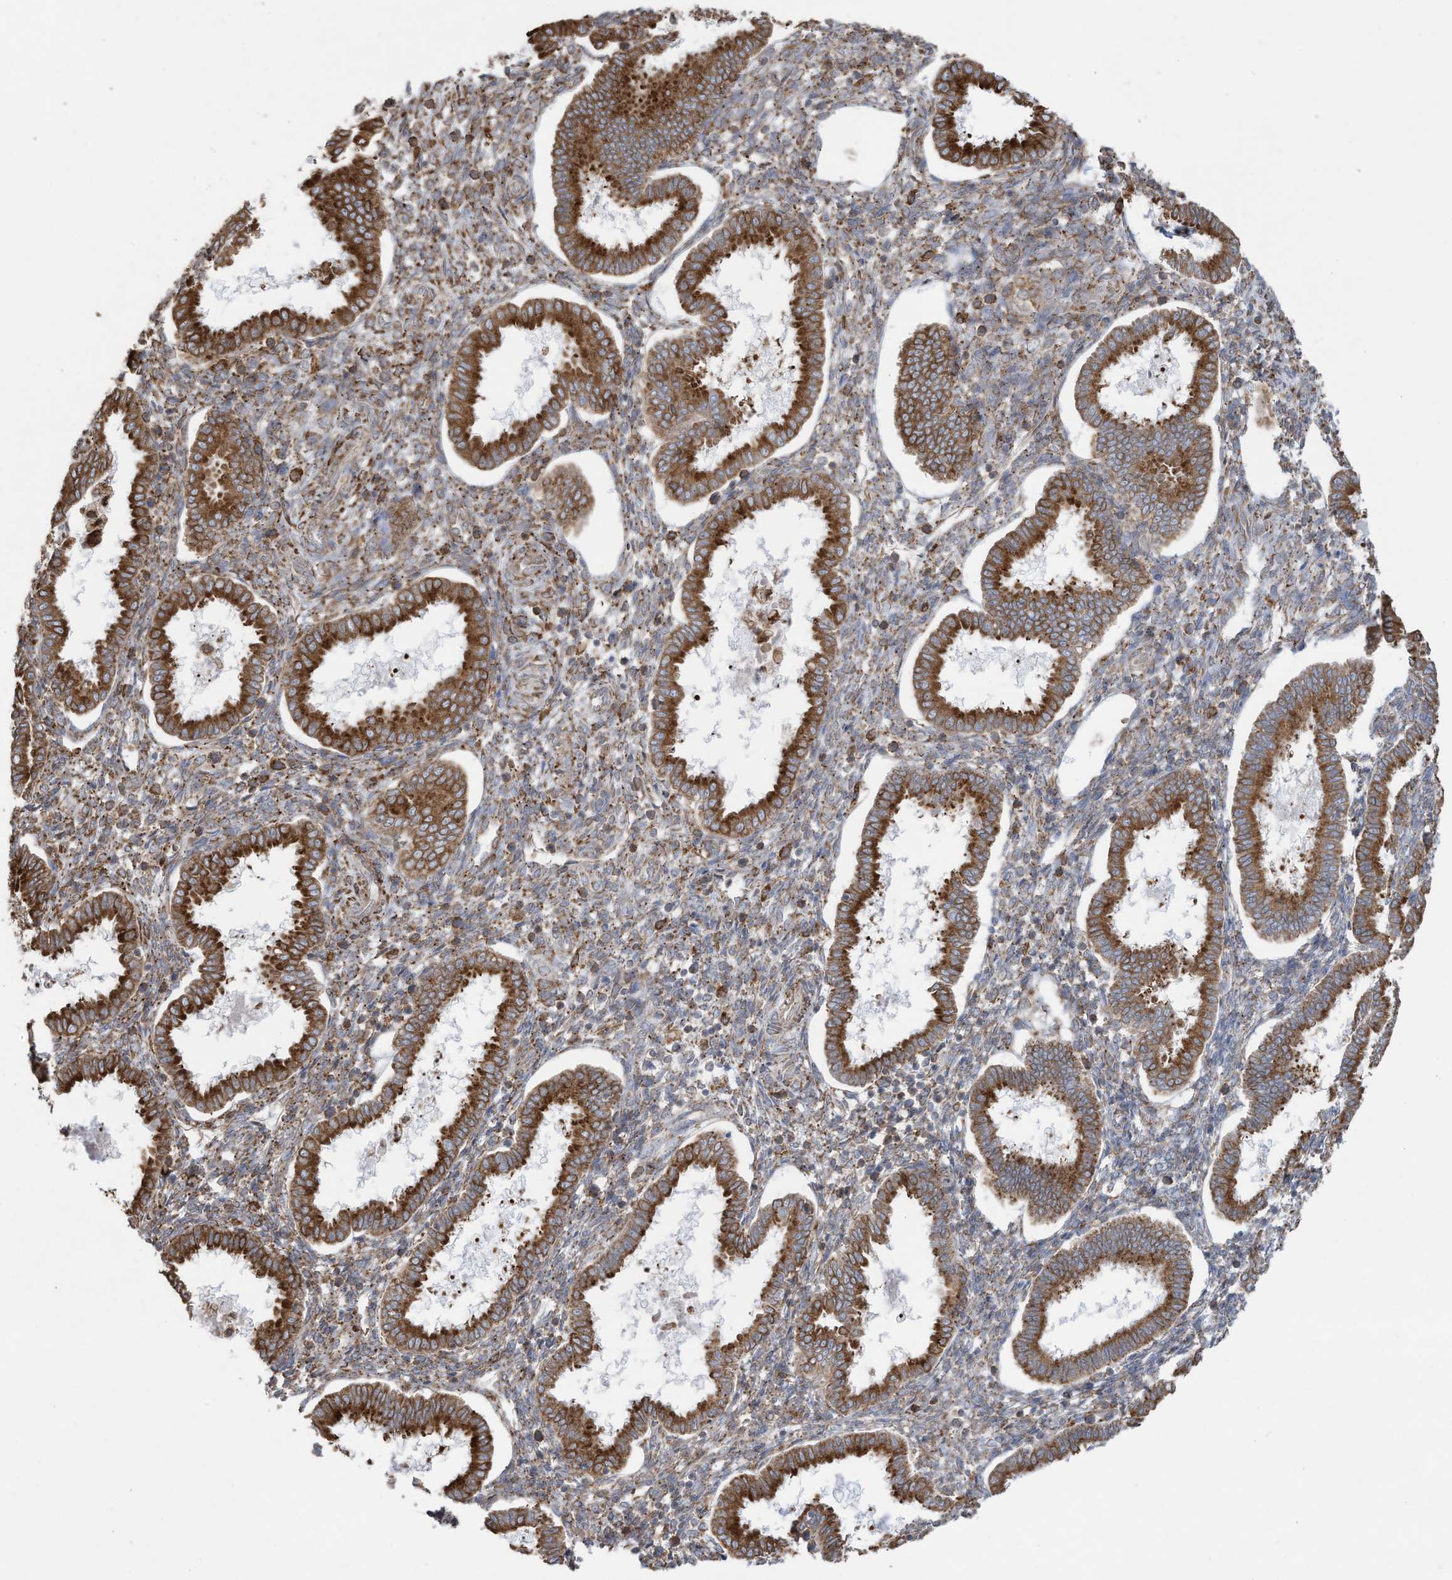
{"staining": {"intensity": "moderate", "quantity": "25%-75%", "location": "cytoplasmic/membranous"}, "tissue": "endometrium", "cell_type": "Cells in endometrial stroma", "image_type": "normal", "snomed": [{"axis": "morphology", "description": "Normal tissue, NOS"}, {"axis": "topography", "description": "Endometrium"}], "caption": "Endometrium stained with immunohistochemistry shows moderate cytoplasmic/membranous positivity in approximately 25%-75% of cells in endometrial stroma.", "gene": "ZNF354C", "patient": {"sex": "female", "age": 24}}